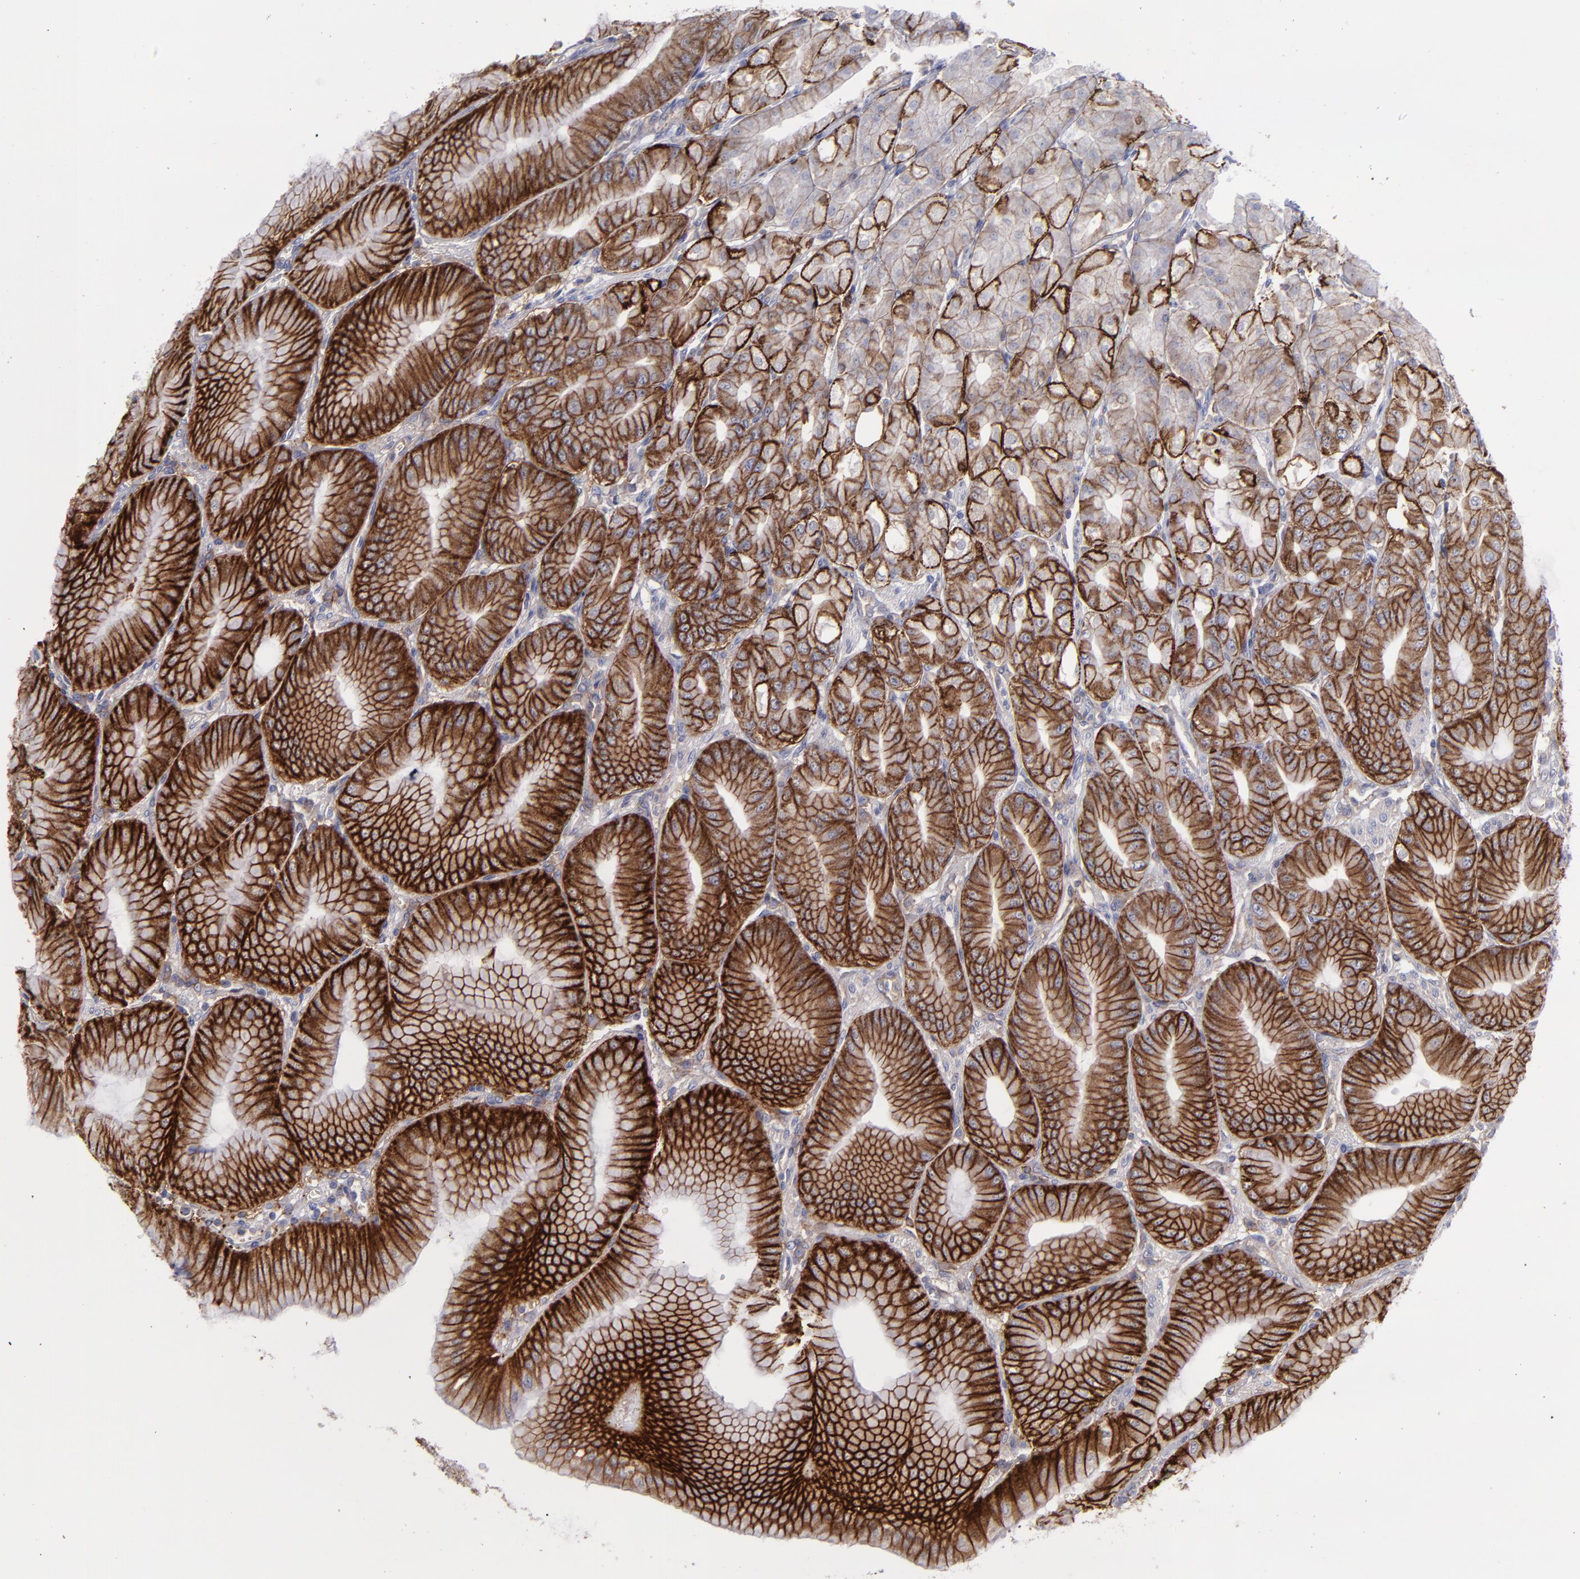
{"staining": {"intensity": "strong", "quantity": "25%-75%", "location": "cytoplasmic/membranous"}, "tissue": "stomach", "cell_type": "Glandular cells", "image_type": "normal", "snomed": [{"axis": "morphology", "description": "Normal tissue, NOS"}, {"axis": "topography", "description": "Stomach, lower"}], "caption": "The photomicrograph demonstrates immunohistochemical staining of unremarkable stomach. There is strong cytoplasmic/membranous positivity is present in approximately 25%-75% of glandular cells.", "gene": "BSG", "patient": {"sex": "male", "age": 71}}